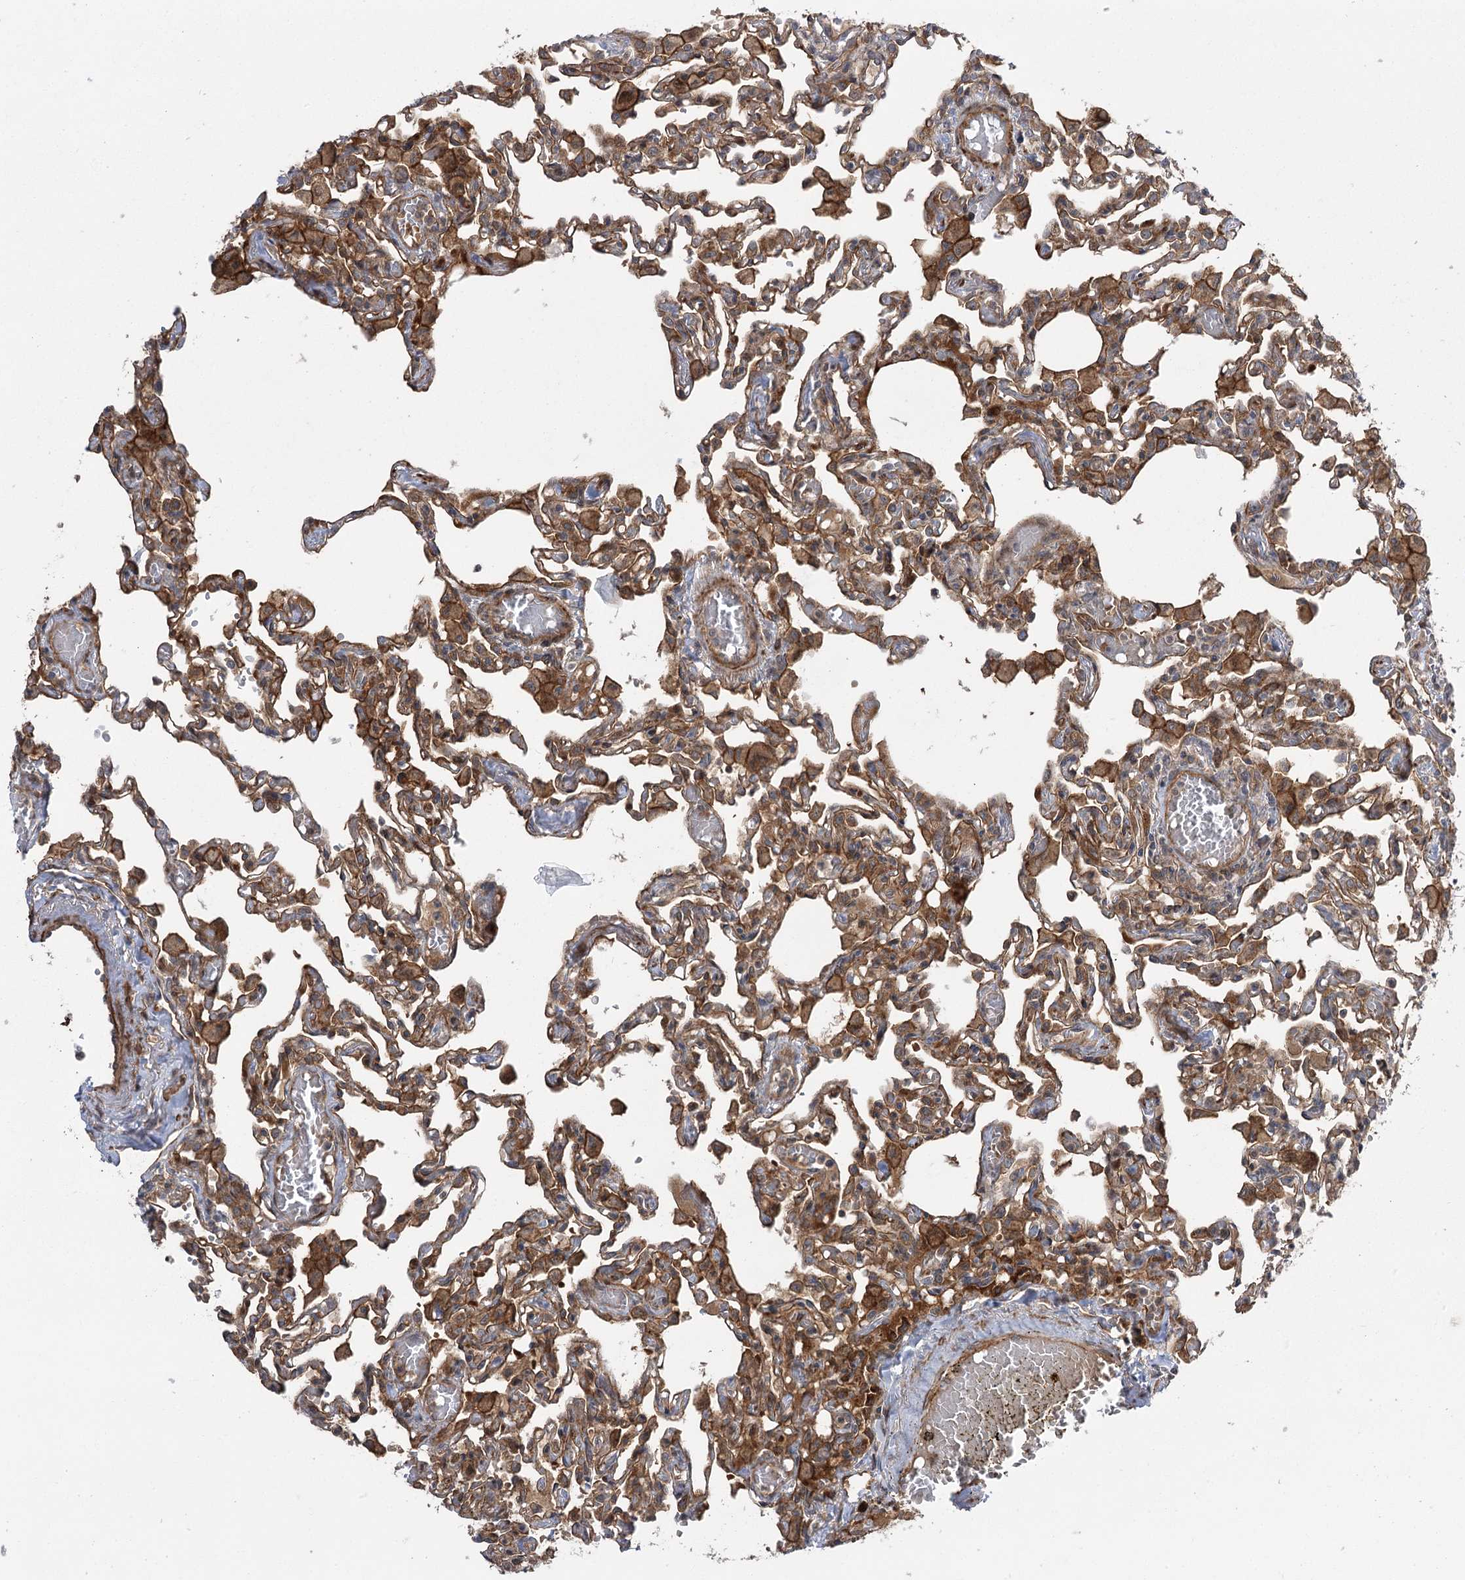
{"staining": {"intensity": "moderate", "quantity": ">75%", "location": "cytoplasmic/membranous"}, "tissue": "lung", "cell_type": "Alveolar cells", "image_type": "normal", "snomed": [{"axis": "morphology", "description": "Normal tissue, NOS"}, {"axis": "topography", "description": "Bronchus"}, {"axis": "topography", "description": "Lung"}], "caption": "Immunohistochemistry (IHC) of unremarkable lung displays medium levels of moderate cytoplasmic/membranous expression in approximately >75% of alveolar cells.", "gene": "KCNN2", "patient": {"sex": "female", "age": 49}}